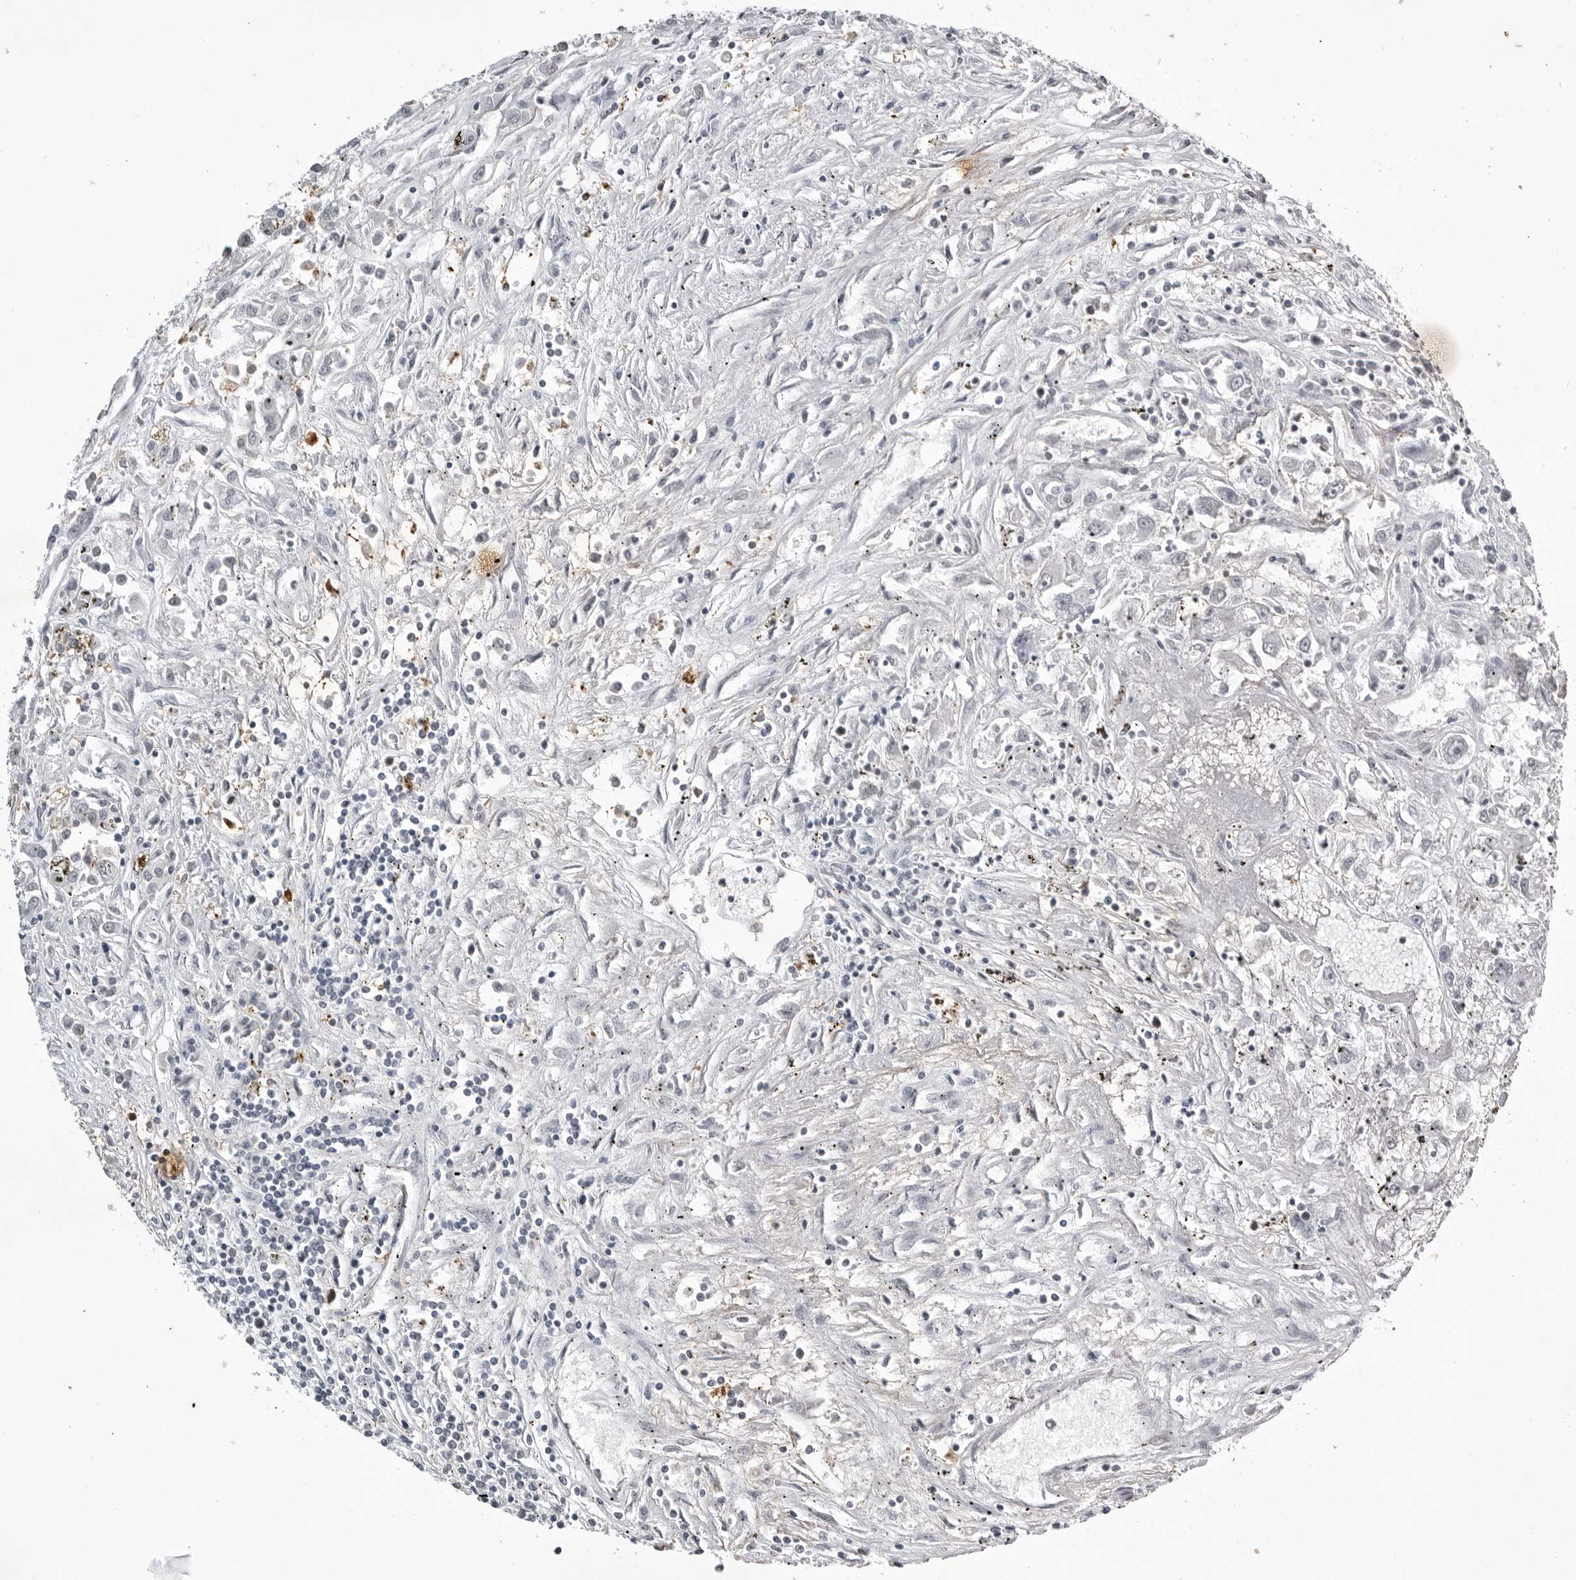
{"staining": {"intensity": "negative", "quantity": "none", "location": "none"}, "tissue": "renal cancer", "cell_type": "Tumor cells", "image_type": "cancer", "snomed": [{"axis": "morphology", "description": "Adenocarcinoma, NOS"}, {"axis": "topography", "description": "Kidney"}], "caption": "DAB (3,3'-diaminobenzidine) immunohistochemical staining of renal adenocarcinoma displays no significant expression in tumor cells.", "gene": "RRM1", "patient": {"sex": "female", "age": 52}}